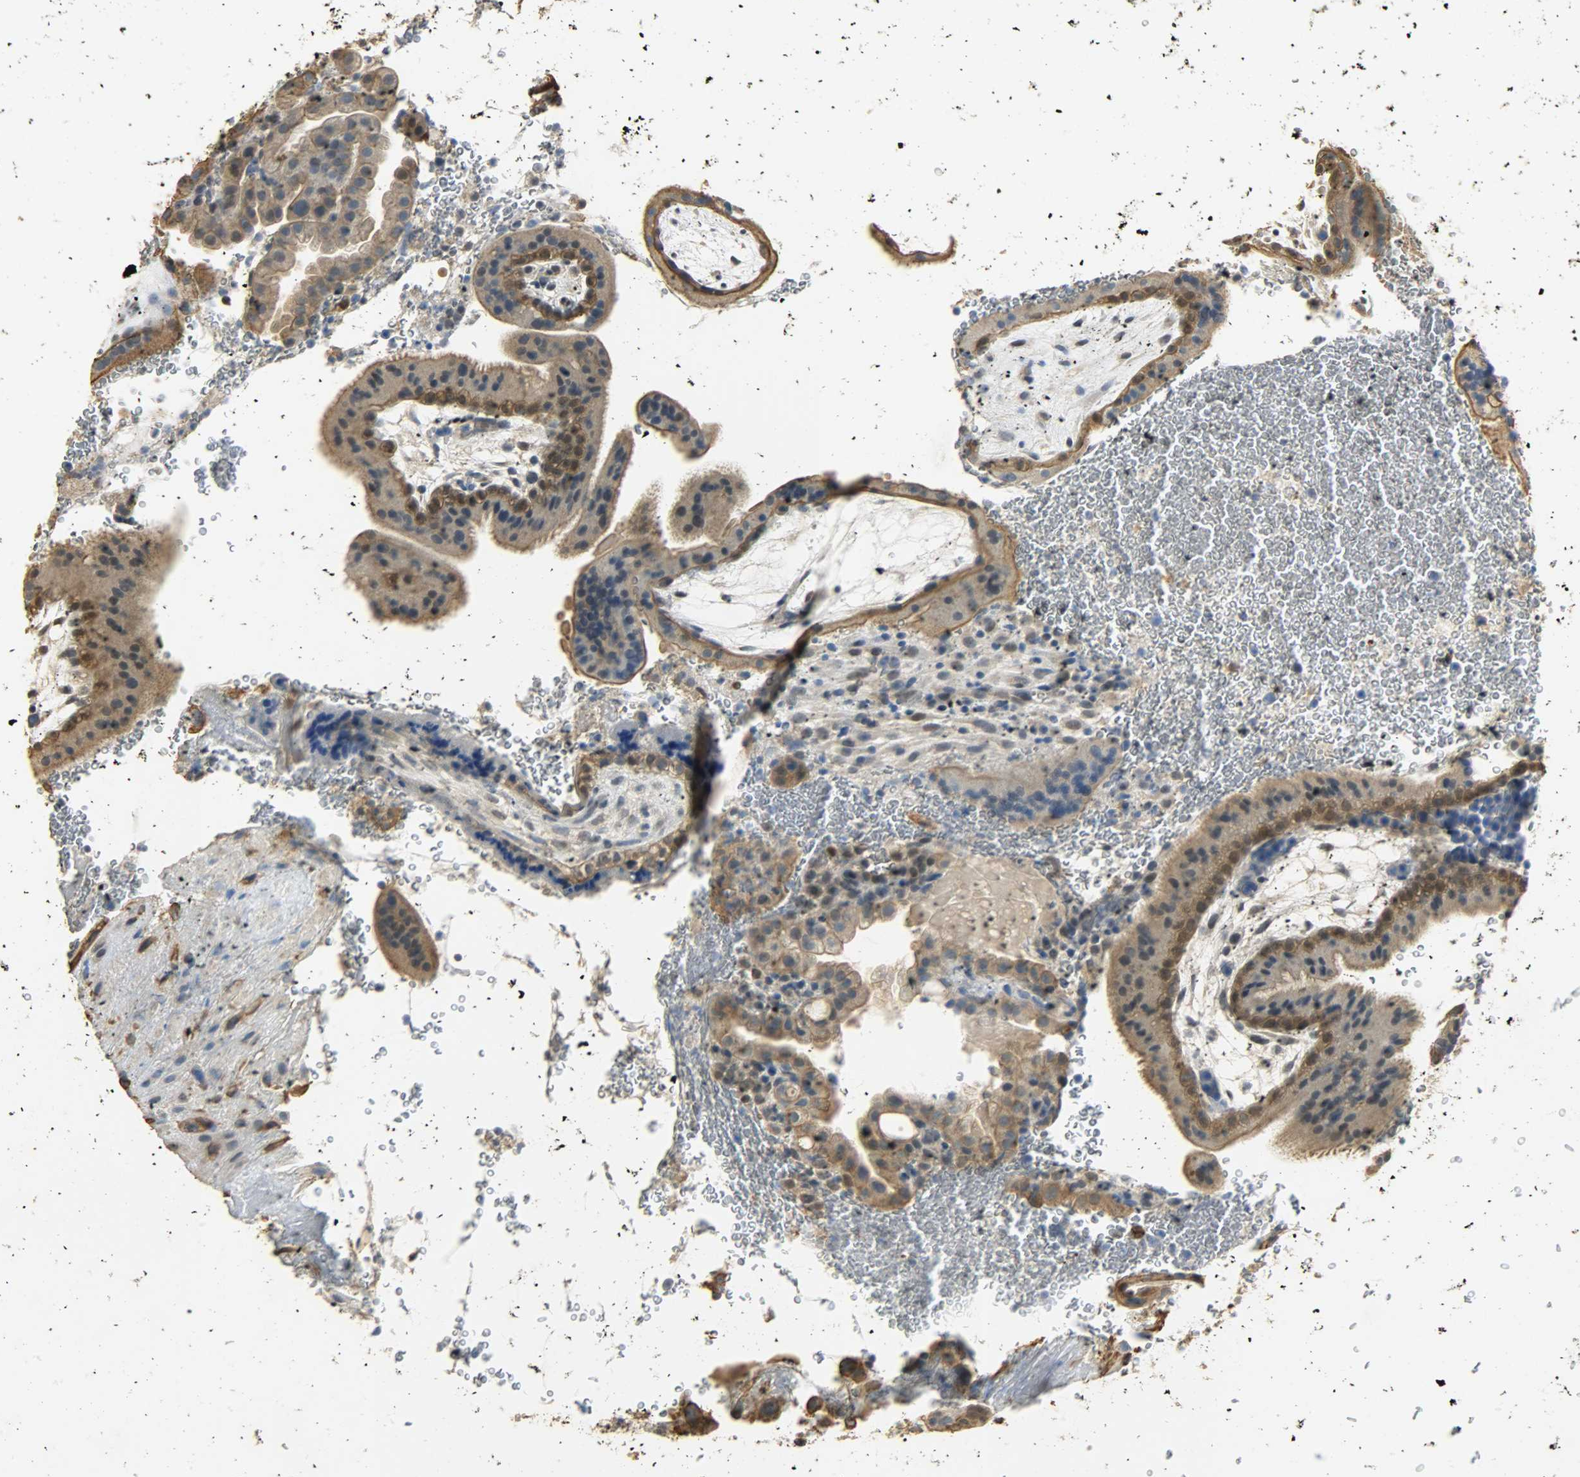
{"staining": {"intensity": "moderate", "quantity": ">75%", "location": "cytoplasmic/membranous,nuclear"}, "tissue": "placenta", "cell_type": "Trophoblastic cells", "image_type": "normal", "snomed": [{"axis": "morphology", "description": "Normal tissue, NOS"}, {"axis": "topography", "description": "Placenta"}], "caption": "IHC of normal placenta exhibits medium levels of moderate cytoplasmic/membranous,nuclear positivity in about >75% of trophoblastic cells.", "gene": "USP13", "patient": {"sex": "female", "age": 19}}